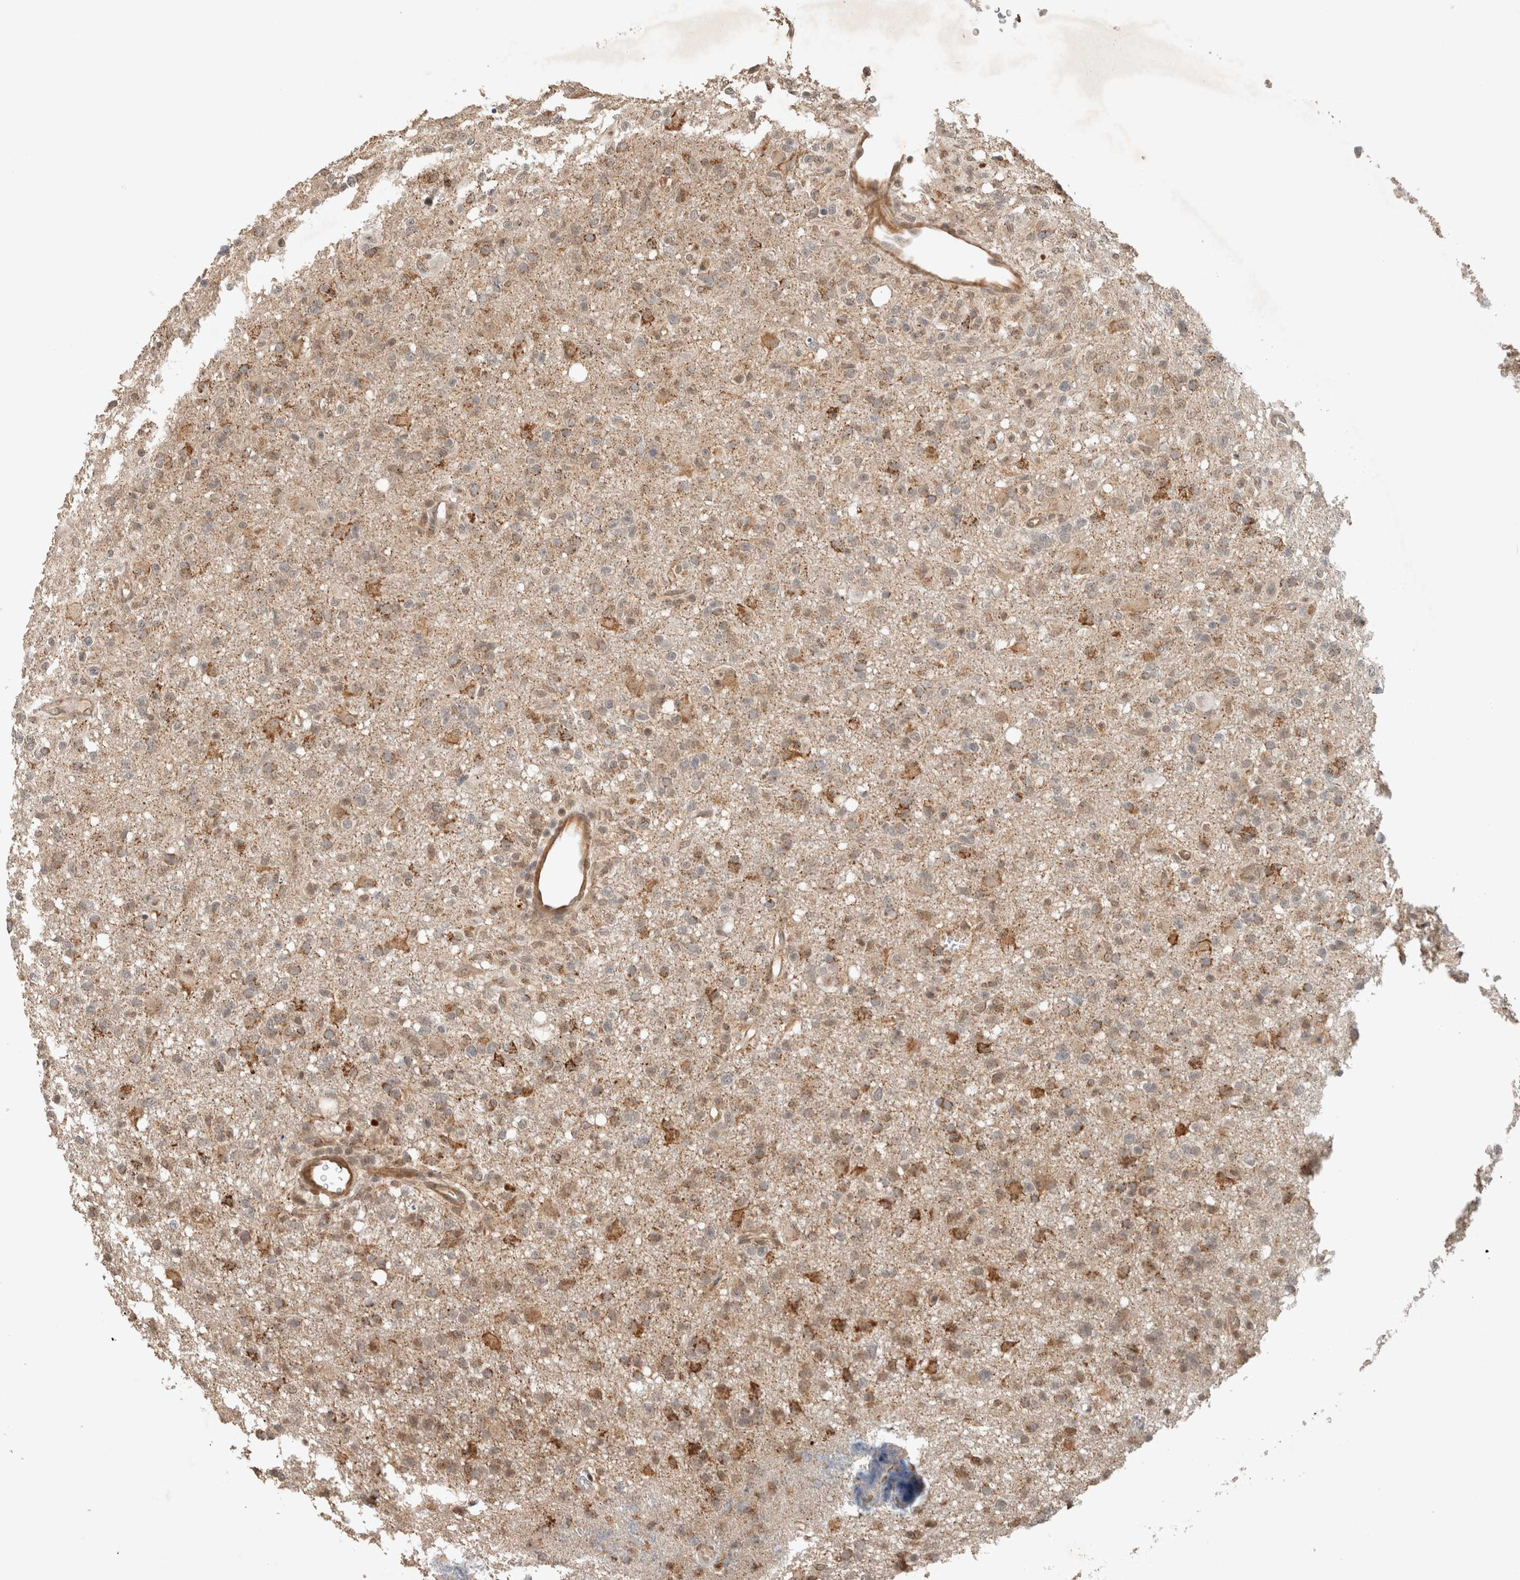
{"staining": {"intensity": "weak", "quantity": ">75%", "location": "cytoplasmic/membranous"}, "tissue": "glioma", "cell_type": "Tumor cells", "image_type": "cancer", "snomed": [{"axis": "morphology", "description": "Glioma, malignant, High grade"}, {"axis": "topography", "description": "Brain"}], "caption": "IHC histopathology image of human glioma stained for a protein (brown), which displays low levels of weak cytoplasmic/membranous staining in approximately >75% of tumor cells.", "gene": "CAAP1", "patient": {"sex": "female", "age": 57}}